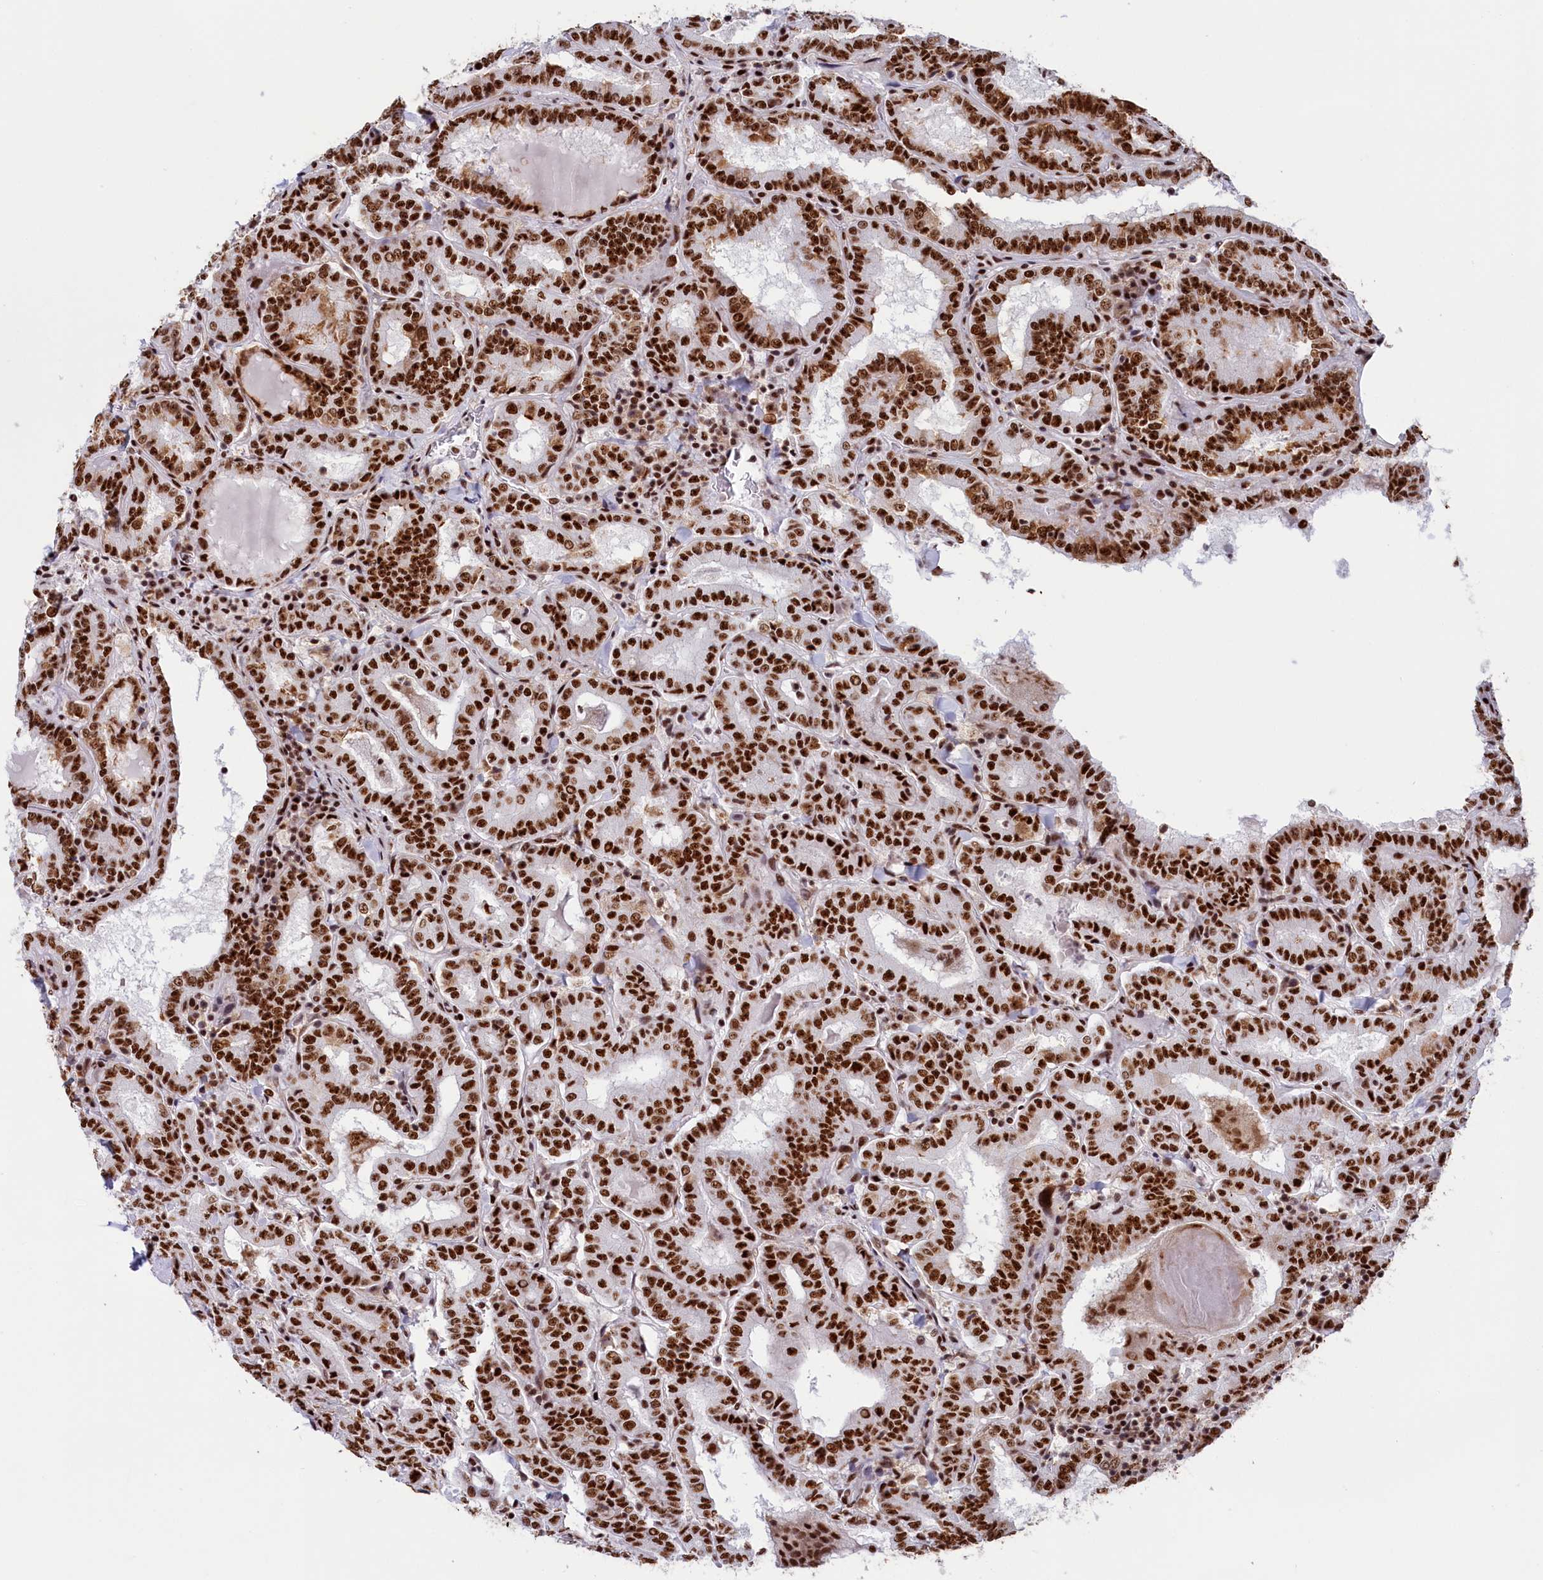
{"staining": {"intensity": "strong", "quantity": ">75%", "location": "nuclear"}, "tissue": "thyroid cancer", "cell_type": "Tumor cells", "image_type": "cancer", "snomed": [{"axis": "morphology", "description": "Papillary adenocarcinoma, NOS"}, {"axis": "topography", "description": "Thyroid gland"}], "caption": "Immunohistochemistry image of neoplastic tissue: papillary adenocarcinoma (thyroid) stained using IHC shows high levels of strong protein expression localized specifically in the nuclear of tumor cells, appearing as a nuclear brown color.", "gene": "SNRNP70", "patient": {"sex": "female", "age": 72}}